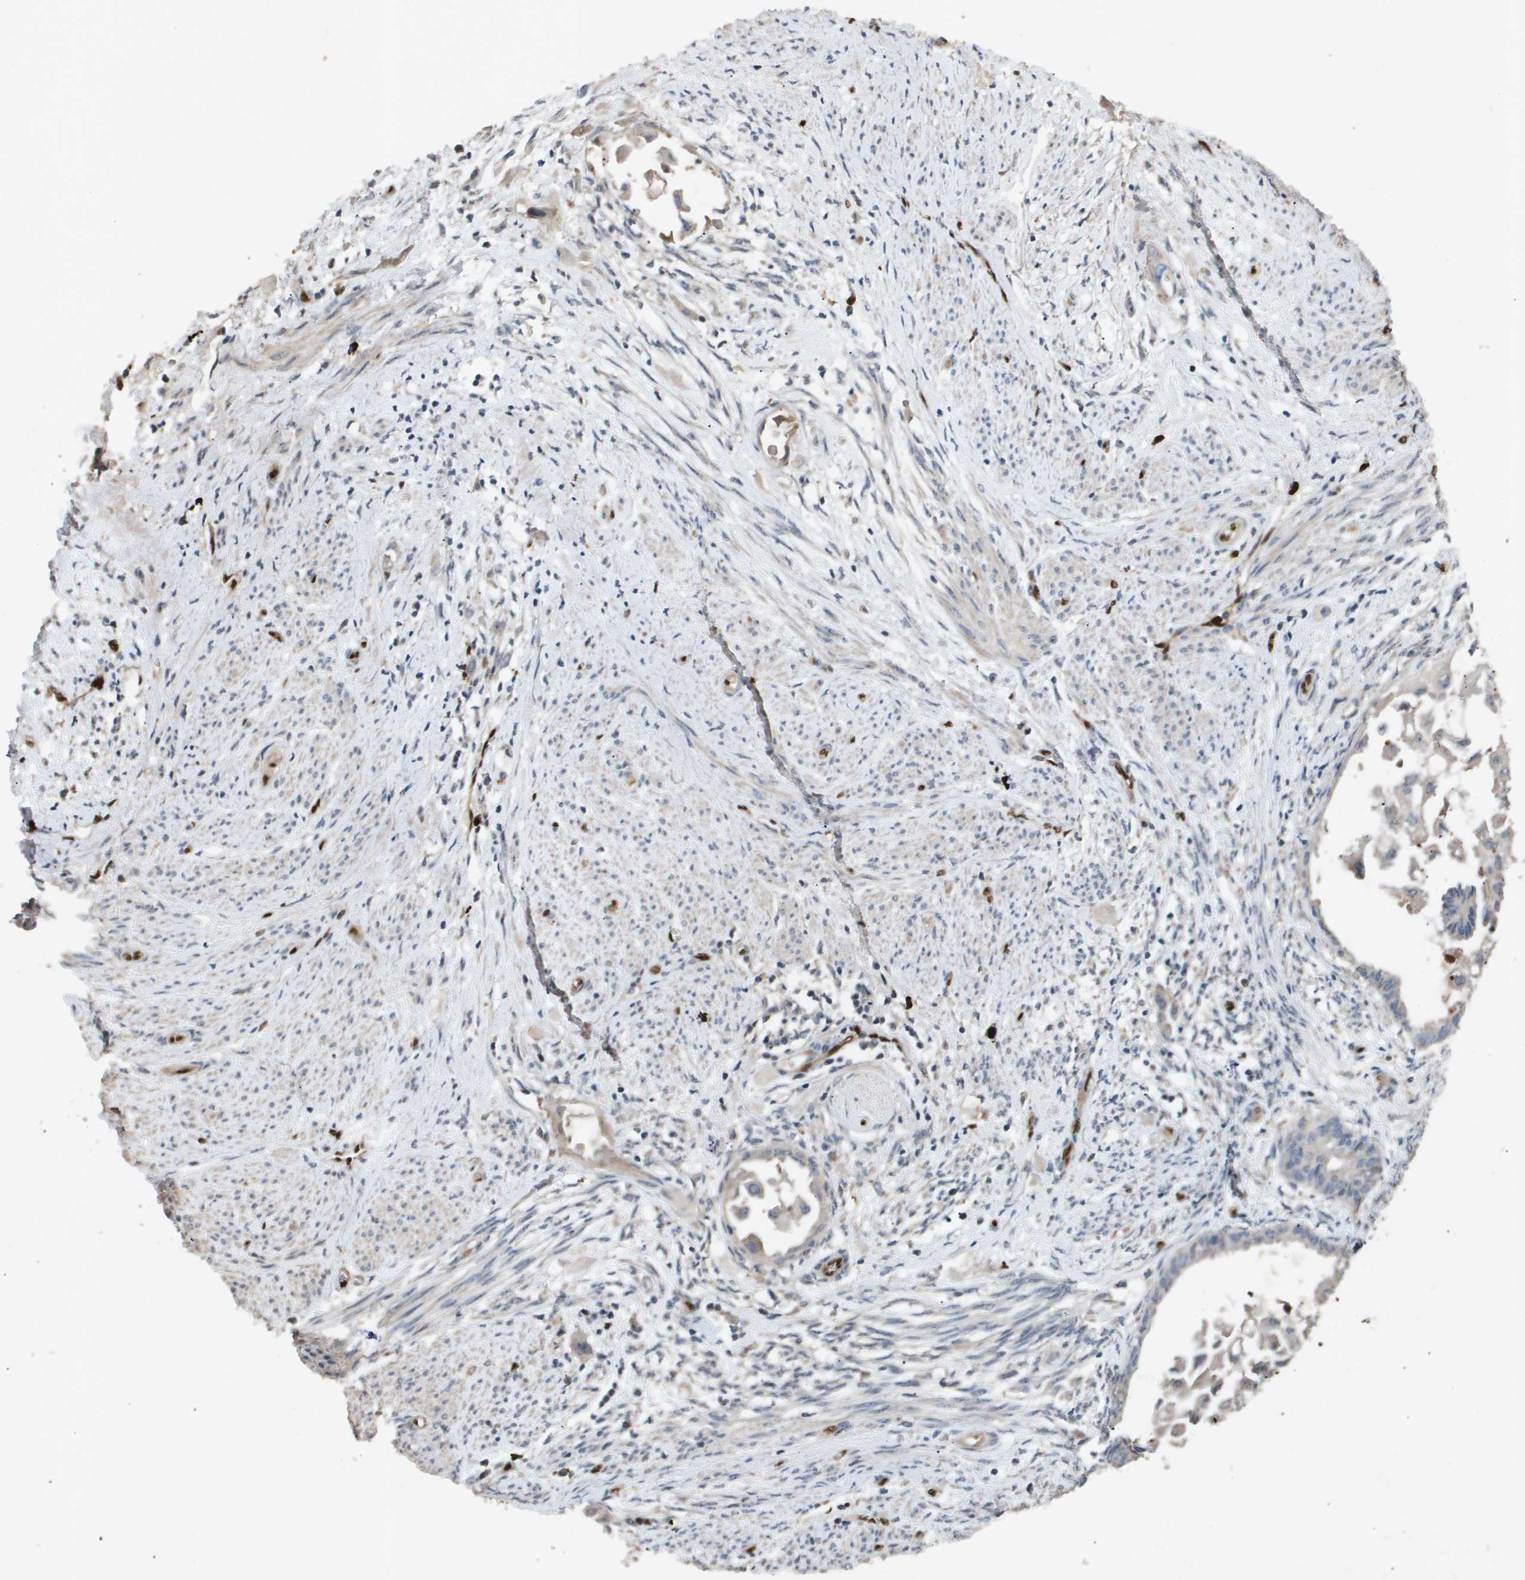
{"staining": {"intensity": "weak", "quantity": "<25%", "location": "cytoplasmic/membranous"}, "tissue": "cervical cancer", "cell_type": "Tumor cells", "image_type": "cancer", "snomed": [{"axis": "morphology", "description": "Normal tissue, NOS"}, {"axis": "morphology", "description": "Adenocarcinoma, NOS"}, {"axis": "topography", "description": "Cervix"}, {"axis": "topography", "description": "Endometrium"}], "caption": "Immunohistochemistry photomicrograph of neoplastic tissue: human cervical adenocarcinoma stained with DAB (3,3'-diaminobenzidine) shows no significant protein positivity in tumor cells.", "gene": "ERG", "patient": {"sex": "female", "age": 86}}